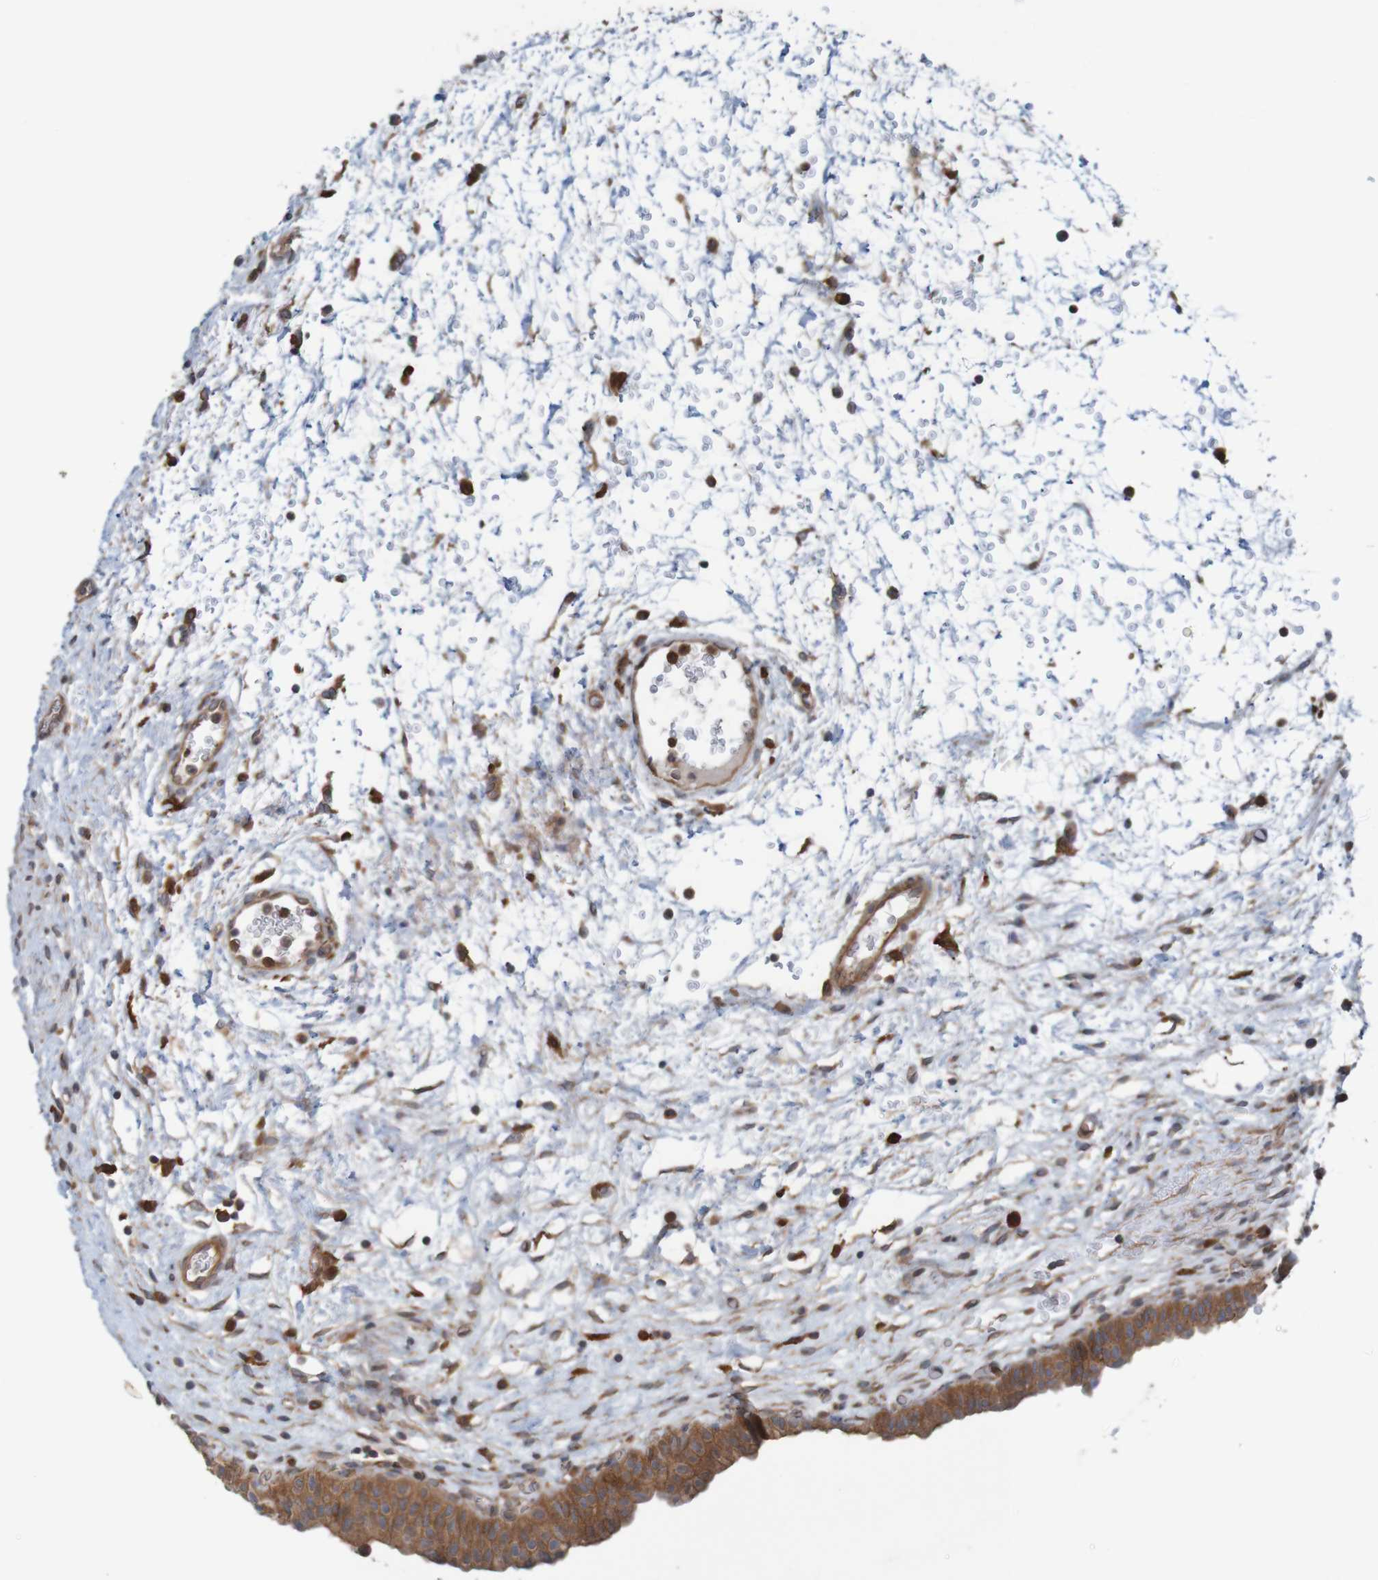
{"staining": {"intensity": "moderate", "quantity": ">75%", "location": "cytoplasmic/membranous"}, "tissue": "urinary bladder", "cell_type": "Urothelial cells", "image_type": "normal", "snomed": [{"axis": "morphology", "description": "Normal tissue, NOS"}, {"axis": "topography", "description": "Urinary bladder"}], "caption": "Brown immunohistochemical staining in unremarkable urinary bladder exhibits moderate cytoplasmic/membranous staining in about >75% of urothelial cells. Nuclei are stained in blue.", "gene": "ARHGEF11", "patient": {"sex": "male", "age": 46}}